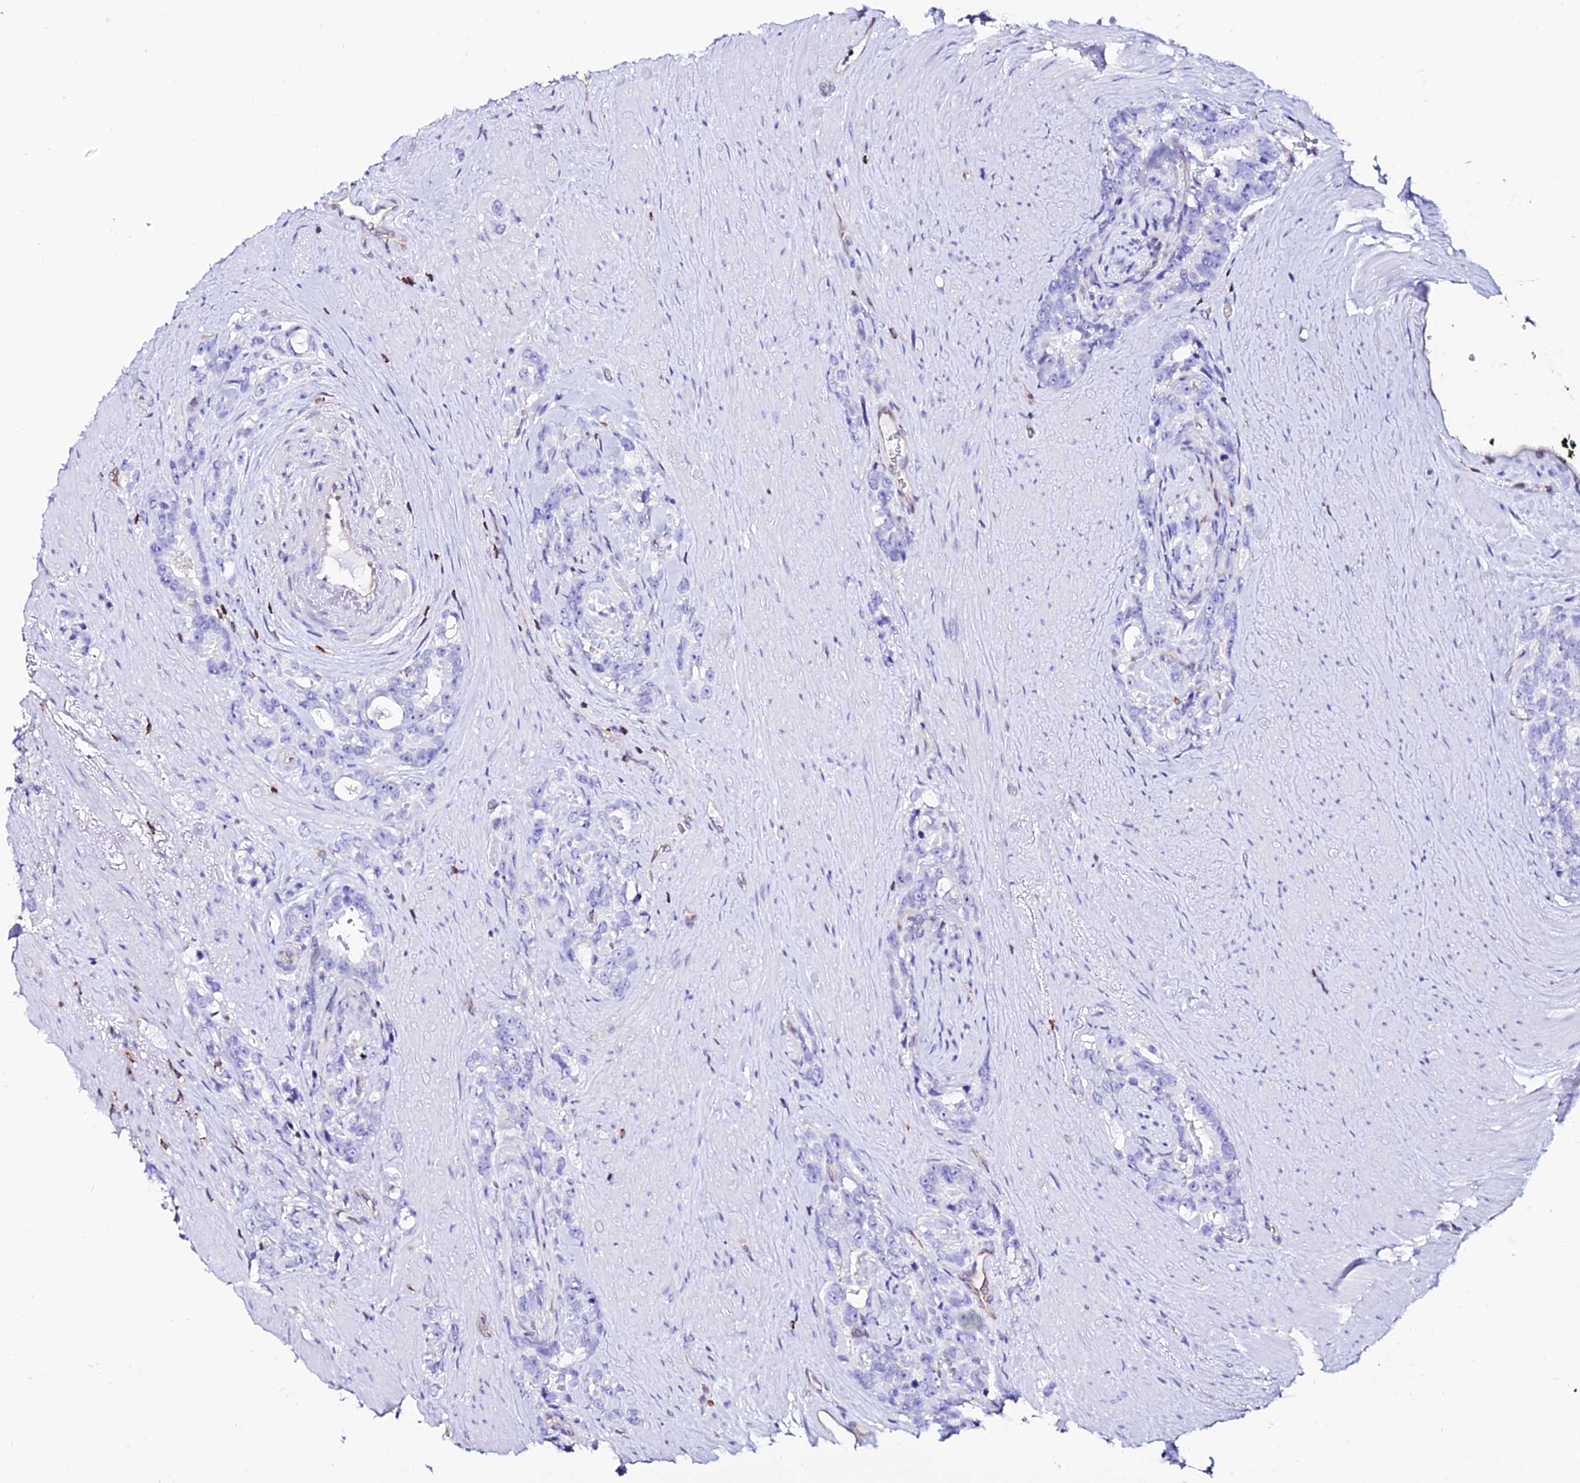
{"staining": {"intensity": "negative", "quantity": "none", "location": "none"}, "tissue": "prostate cancer", "cell_type": "Tumor cells", "image_type": "cancer", "snomed": [{"axis": "morphology", "description": "Adenocarcinoma, High grade"}, {"axis": "topography", "description": "Prostate"}], "caption": "High power microscopy histopathology image of an IHC image of prostate high-grade adenocarcinoma, revealing no significant positivity in tumor cells.", "gene": "S100A16", "patient": {"sex": "male", "age": 74}}